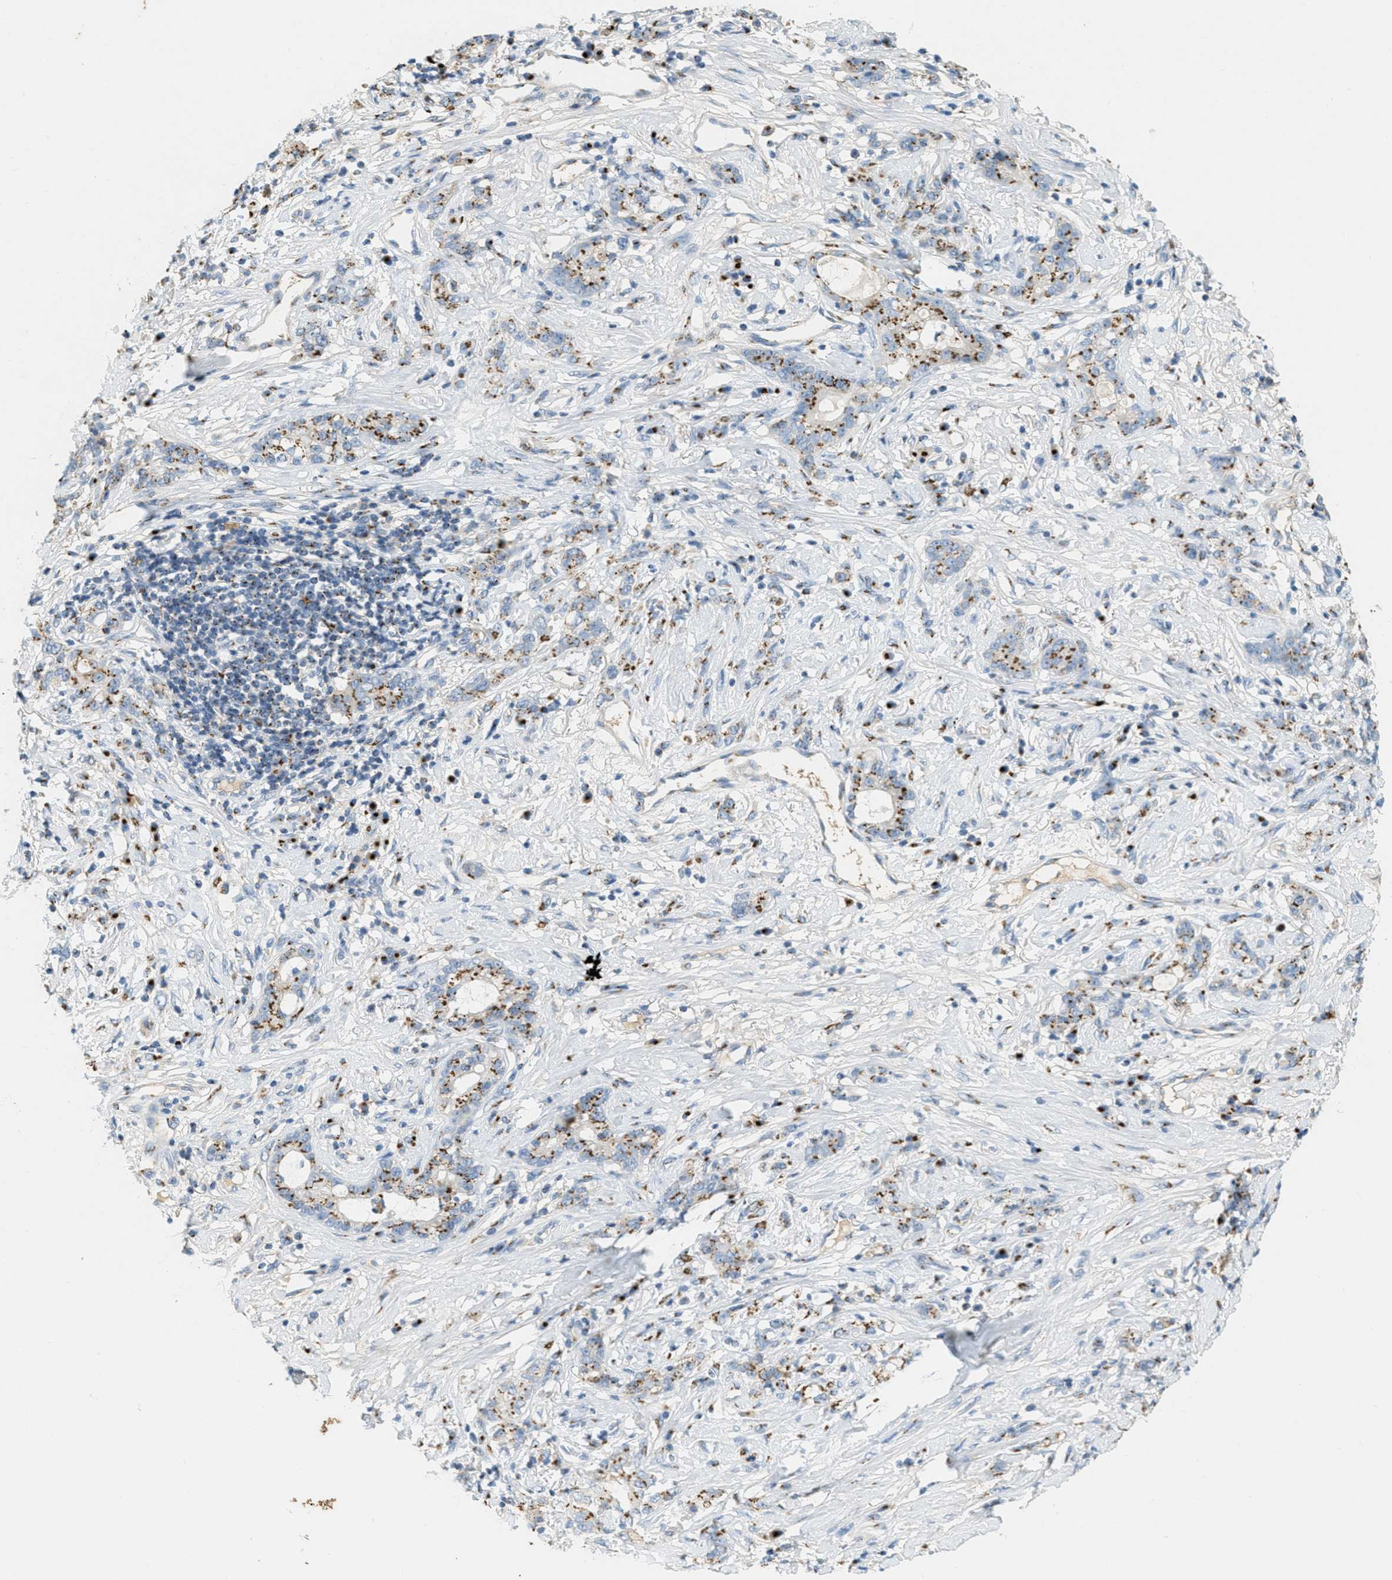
{"staining": {"intensity": "moderate", "quantity": "25%-75%", "location": "cytoplasmic/membranous"}, "tissue": "stomach cancer", "cell_type": "Tumor cells", "image_type": "cancer", "snomed": [{"axis": "morphology", "description": "Adenocarcinoma, NOS"}, {"axis": "topography", "description": "Stomach, lower"}], "caption": "There is medium levels of moderate cytoplasmic/membranous staining in tumor cells of stomach adenocarcinoma, as demonstrated by immunohistochemical staining (brown color).", "gene": "ENTPD4", "patient": {"sex": "male", "age": 88}}